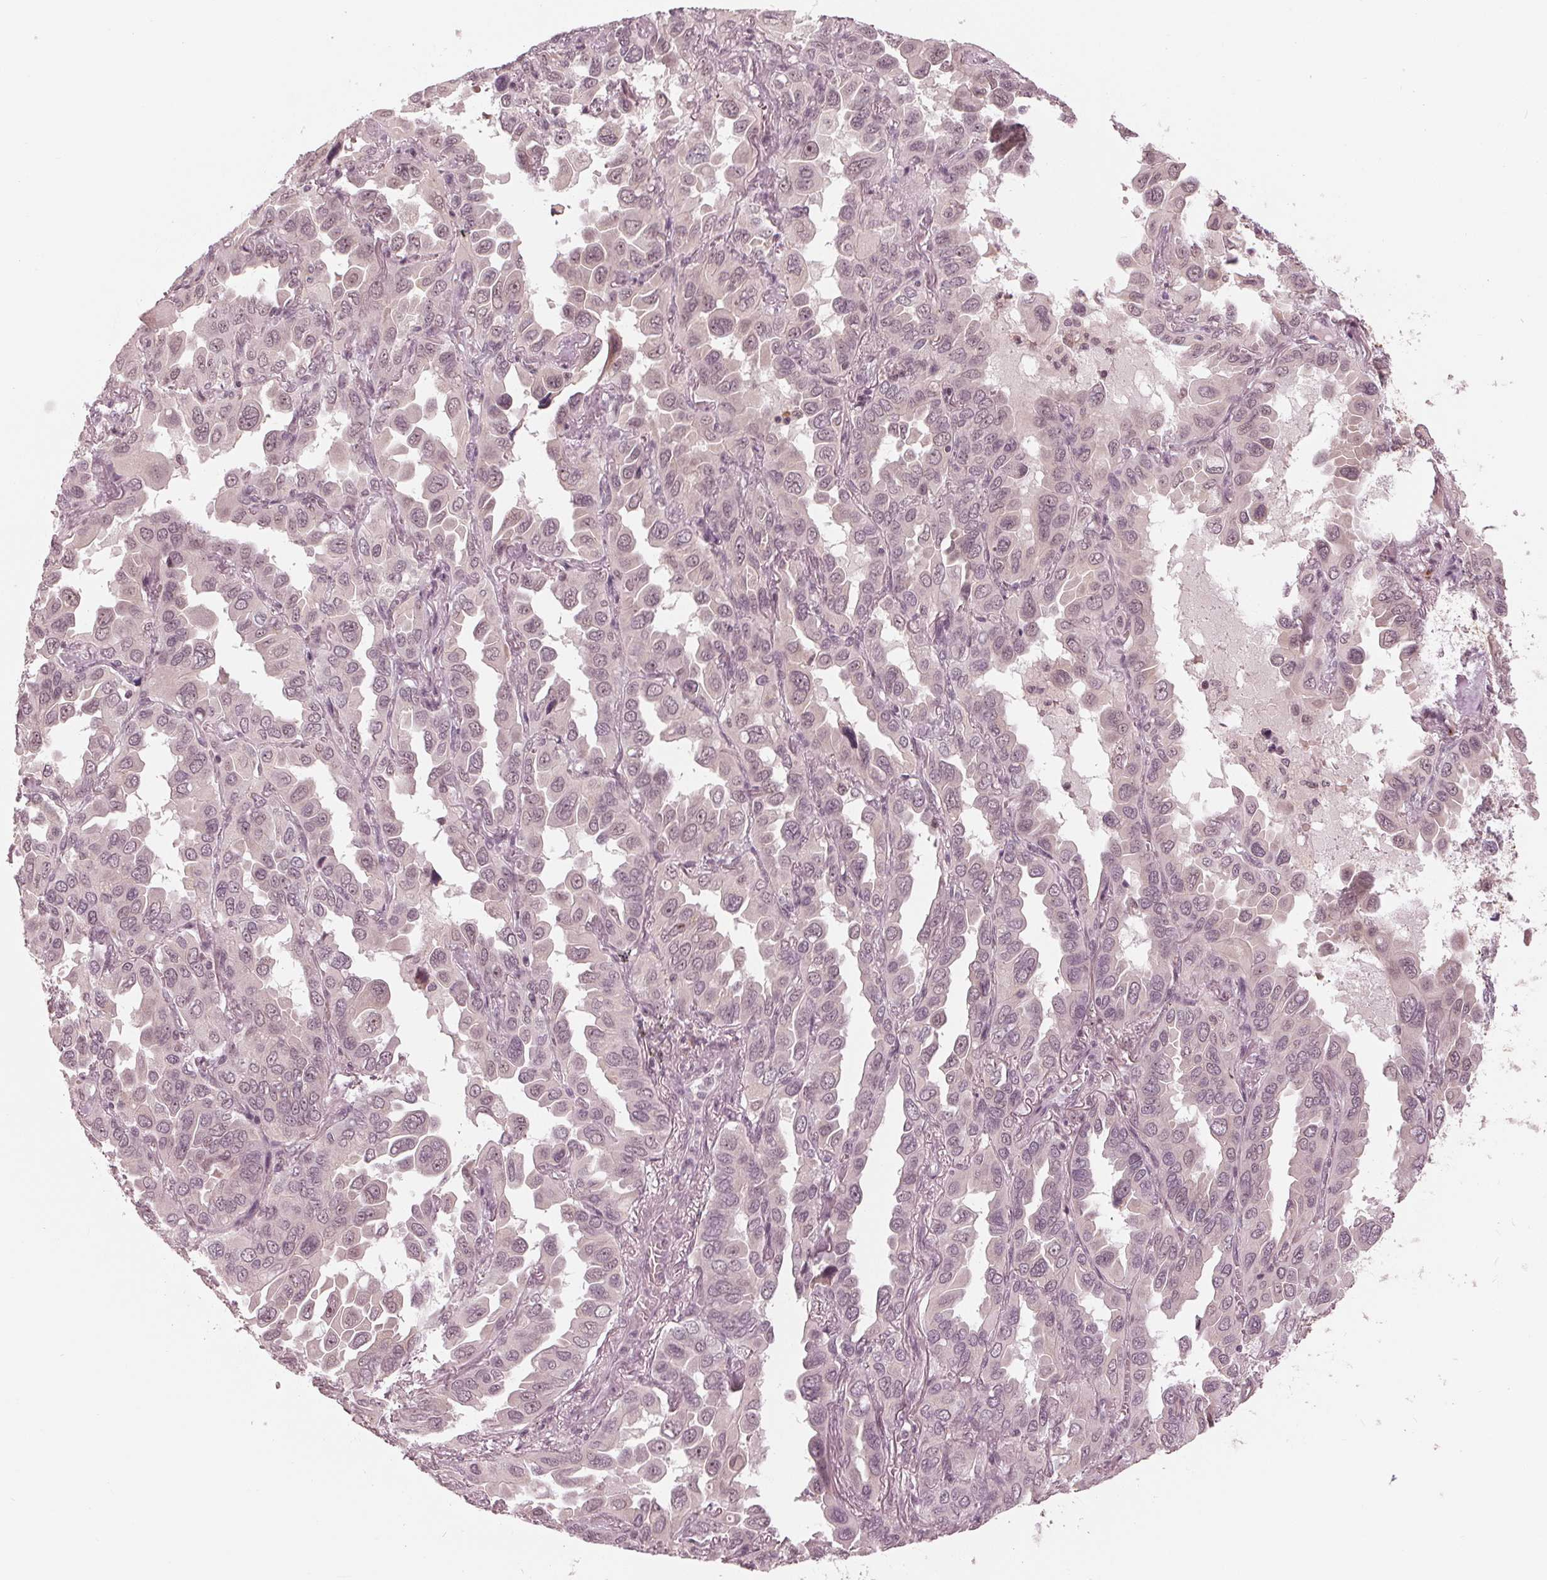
{"staining": {"intensity": "weak", "quantity": "25%-75%", "location": "nuclear"}, "tissue": "lung cancer", "cell_type": "Tumor cells", "image_type": "cancer", "snomed": [{"axis": "morphology", "description": "Adenocarcinoma, NOS"}, {"axis": "topography", "description": "Lung"}], "caption": "DAB (3,3'-diaminobenzidine) immunohistochemical staining of lung cancer shows weak nuclear protein expression in approximately 25%-75% of tumor cells.", "gene": "SLX4", "patient": {"sex": "male", "age": 64}}